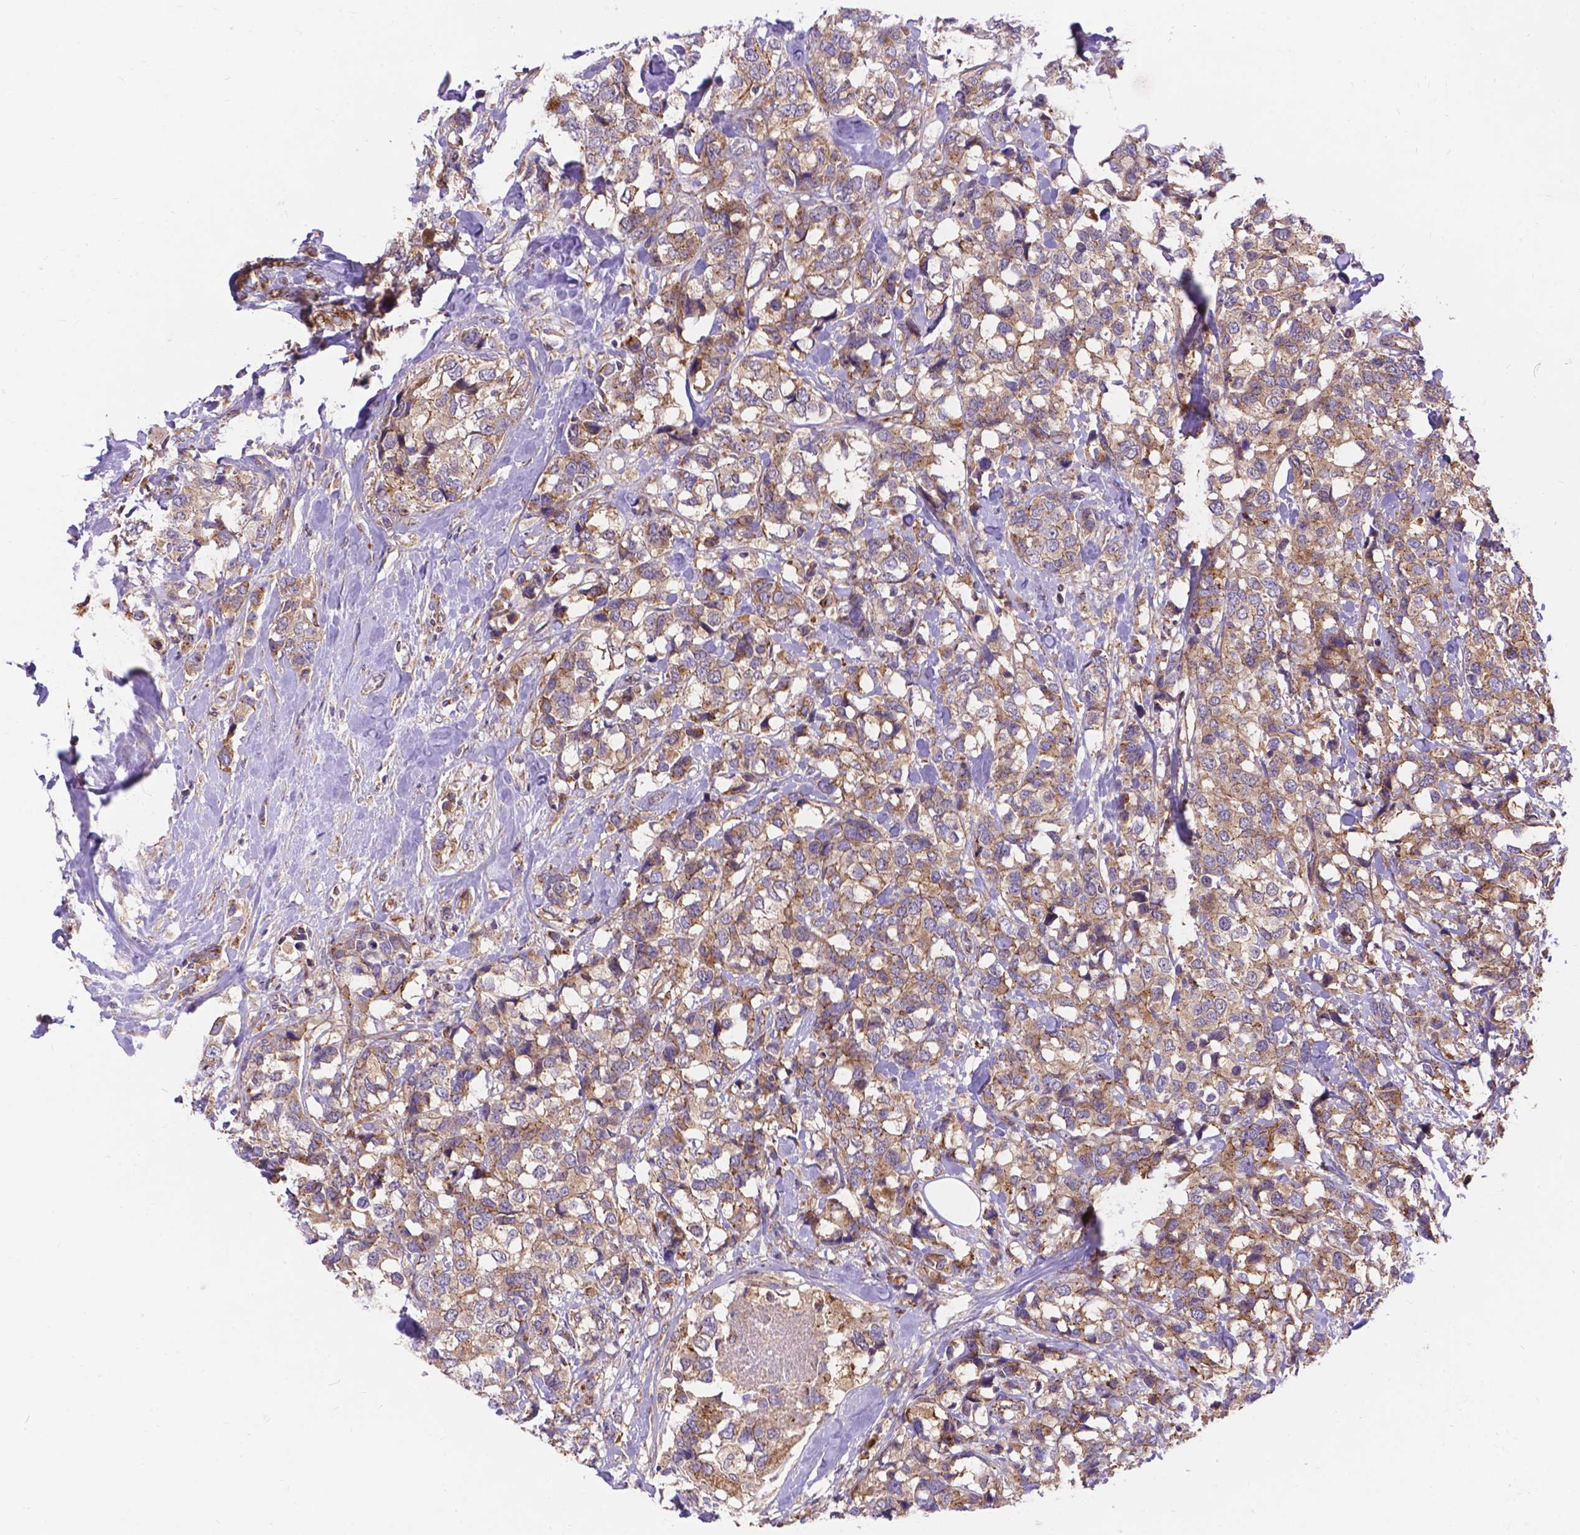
{"staining": {"intensity": "weak", "quantity": ">75%", "location": "cytoplasmic/membranous"}, "tissue": "breast cancer", "cell_type": "Tumor cells", "image_type": "cancer", "snomed": [{"axis": "morphology", "description": "Lobular carcinoma"}, {"axis": "topography", "description": "Breast"}], "caption": "Breast lobular carcinoma tissue displays weak cytoplasmic/membranous positivity in about >75% of tumor cells, visualized by immunohistochemistry. Using DAB (brown) and hematoxylin (blue) stains, captured at high magnification using brightfield microscopy.", "gene": "AK3", "patient": {"sex": "female", "age": 59}}